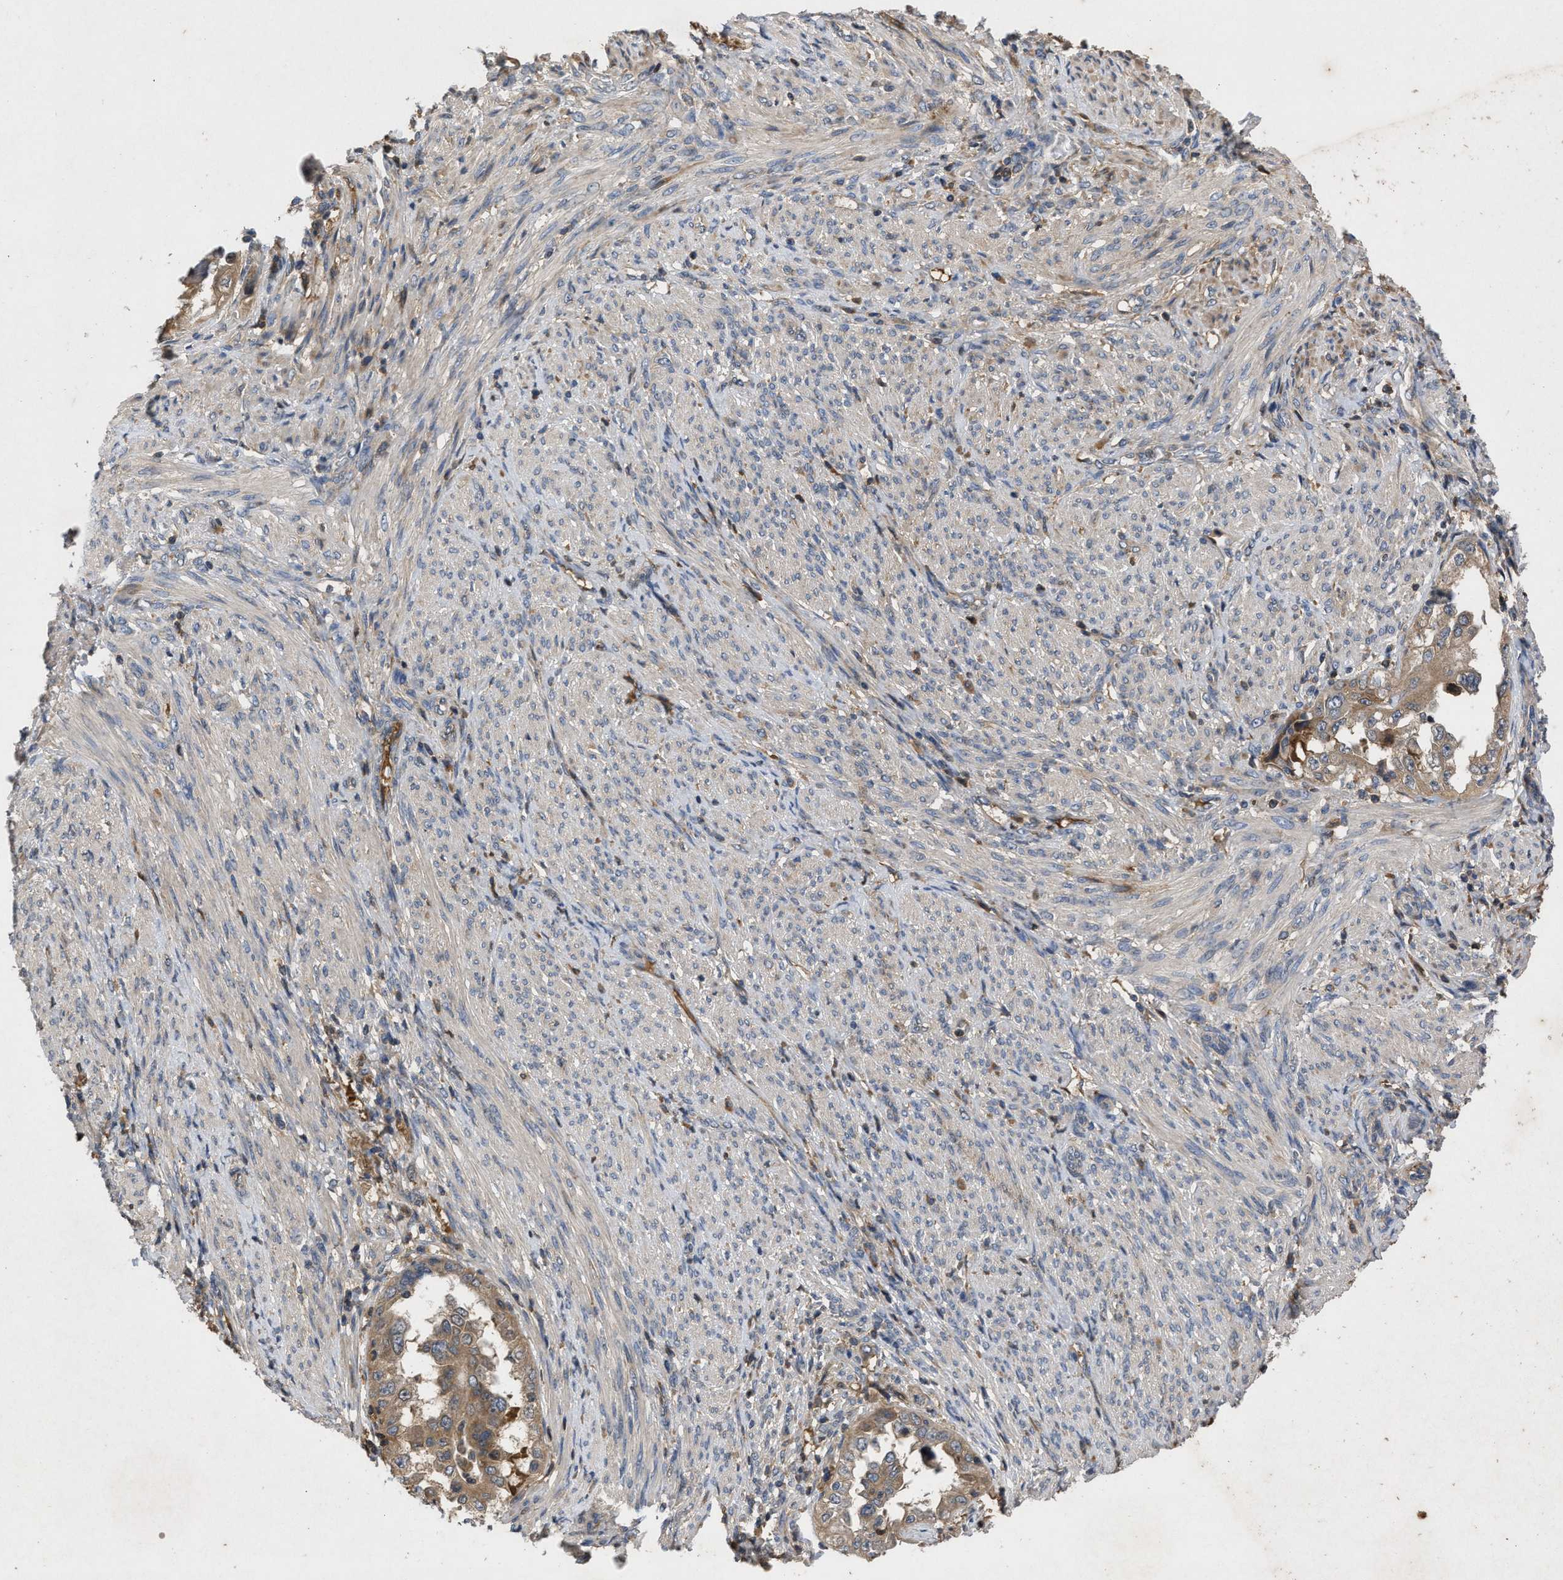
{"staining": {"intensity": "moderate", "quantity": ">75%", "location": "cytoplasmic/membranous"}, "tissue": "endometrial cancer", "cell_type": "Tumor cells", "image_type": "cancer", "snomed": [{"axis": "morphology", "description": "Adenocarcinoma, NOS"}, {"axis": "topography", "description": "Endometrium"}], "caption": "Protein positivity by IHC exhibits moderate cytoplasmic/membranous staining in approximately >75% of tumor cells in adenocarcinoma (endometrial). The protein of interest is stained brown, and the nuclei are stained in blue (DAB (3,3'-diaminobenzidine) IHC with brightfield microscopy, high magnification).", "gene": "VPS4A", "patient": {"sex": "female", "age": 85}}